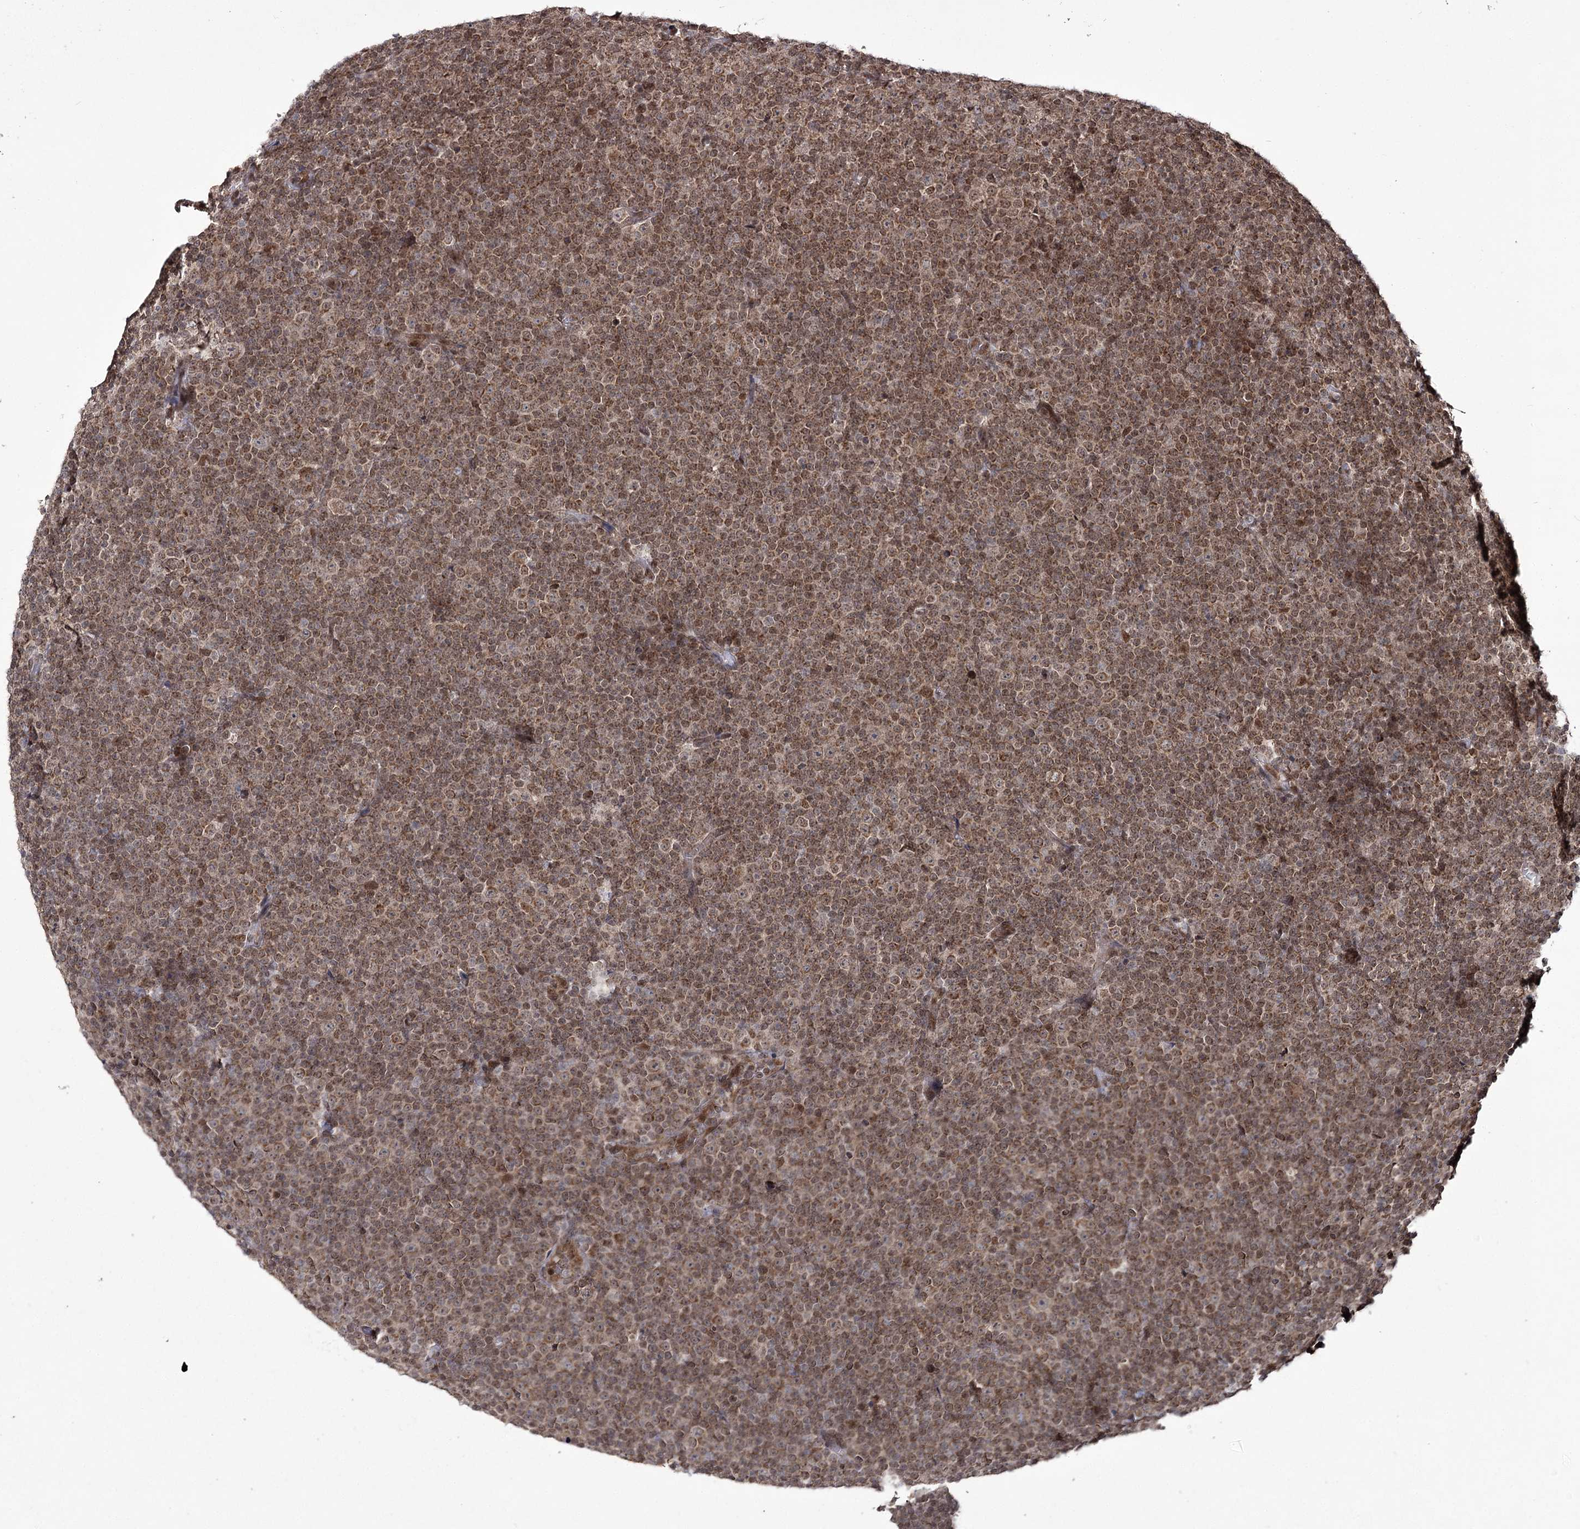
{"staining": {"intensity": "moderate", "quantity": ">75%", "location": "cytoplasmic/membranous,nuclear"}, "tissue": "lymphoma", "cell_type": "Tumor cells", "image_type": "cancer", "snomed": [{"axis": "morphology", "description": "Malignant lymphoma, non-Hodgkin's type, Low grade"}, {"axis": "topography", "description": "Lymph node"}], "caption": "Approximately >75% of tumor cells in human malignant lymphoma, non-Hodgkin's type (low-grade) show moderate cytoplasmic/membranous and nuclear protein expression as visualized by brown immunohistochemical staining.", "gene": "TRNT1", "patient": {"sex": "female", "age": 67}}